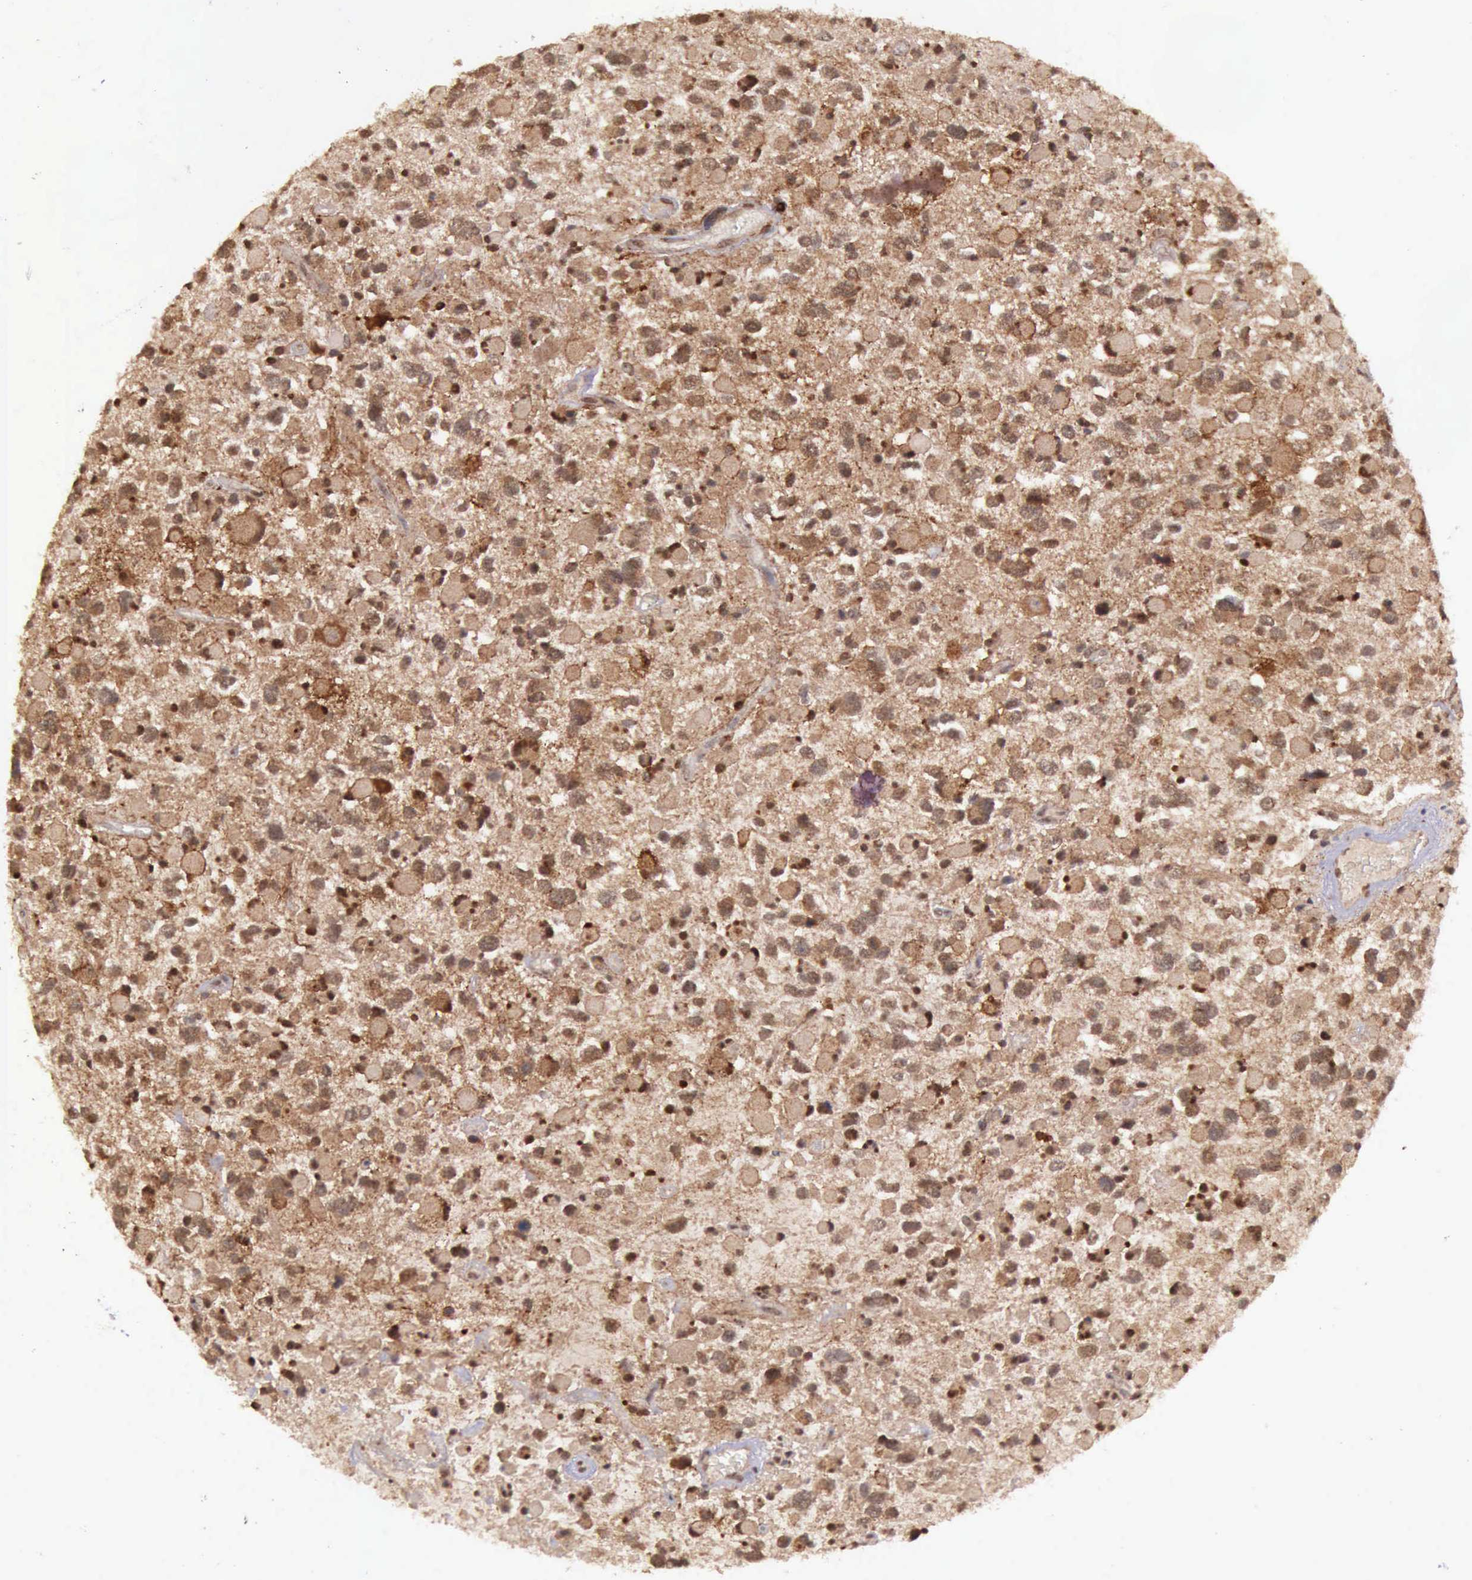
{"staining": {"intensity": "strong", "quantity": ">75%", "location": "cytoplasmic/membranous"}, "tissue": "glioma", "cell_type": "Tumor cells", "image_type": "cancer", "snomed": [{"axis": "morphology", "description": "Glioma, malignant, High grade"}, {"axis": "topography", "description": "Brain"}], "caption": "Immunohistochemical staining of human malignant high-grade glioma shows high levels of strong cytoplasmic/membranous protein expression in approximately >75% of tumor cells.", "gene": "ARMCX3", "patient": {"sex": "female", "age": 37}}